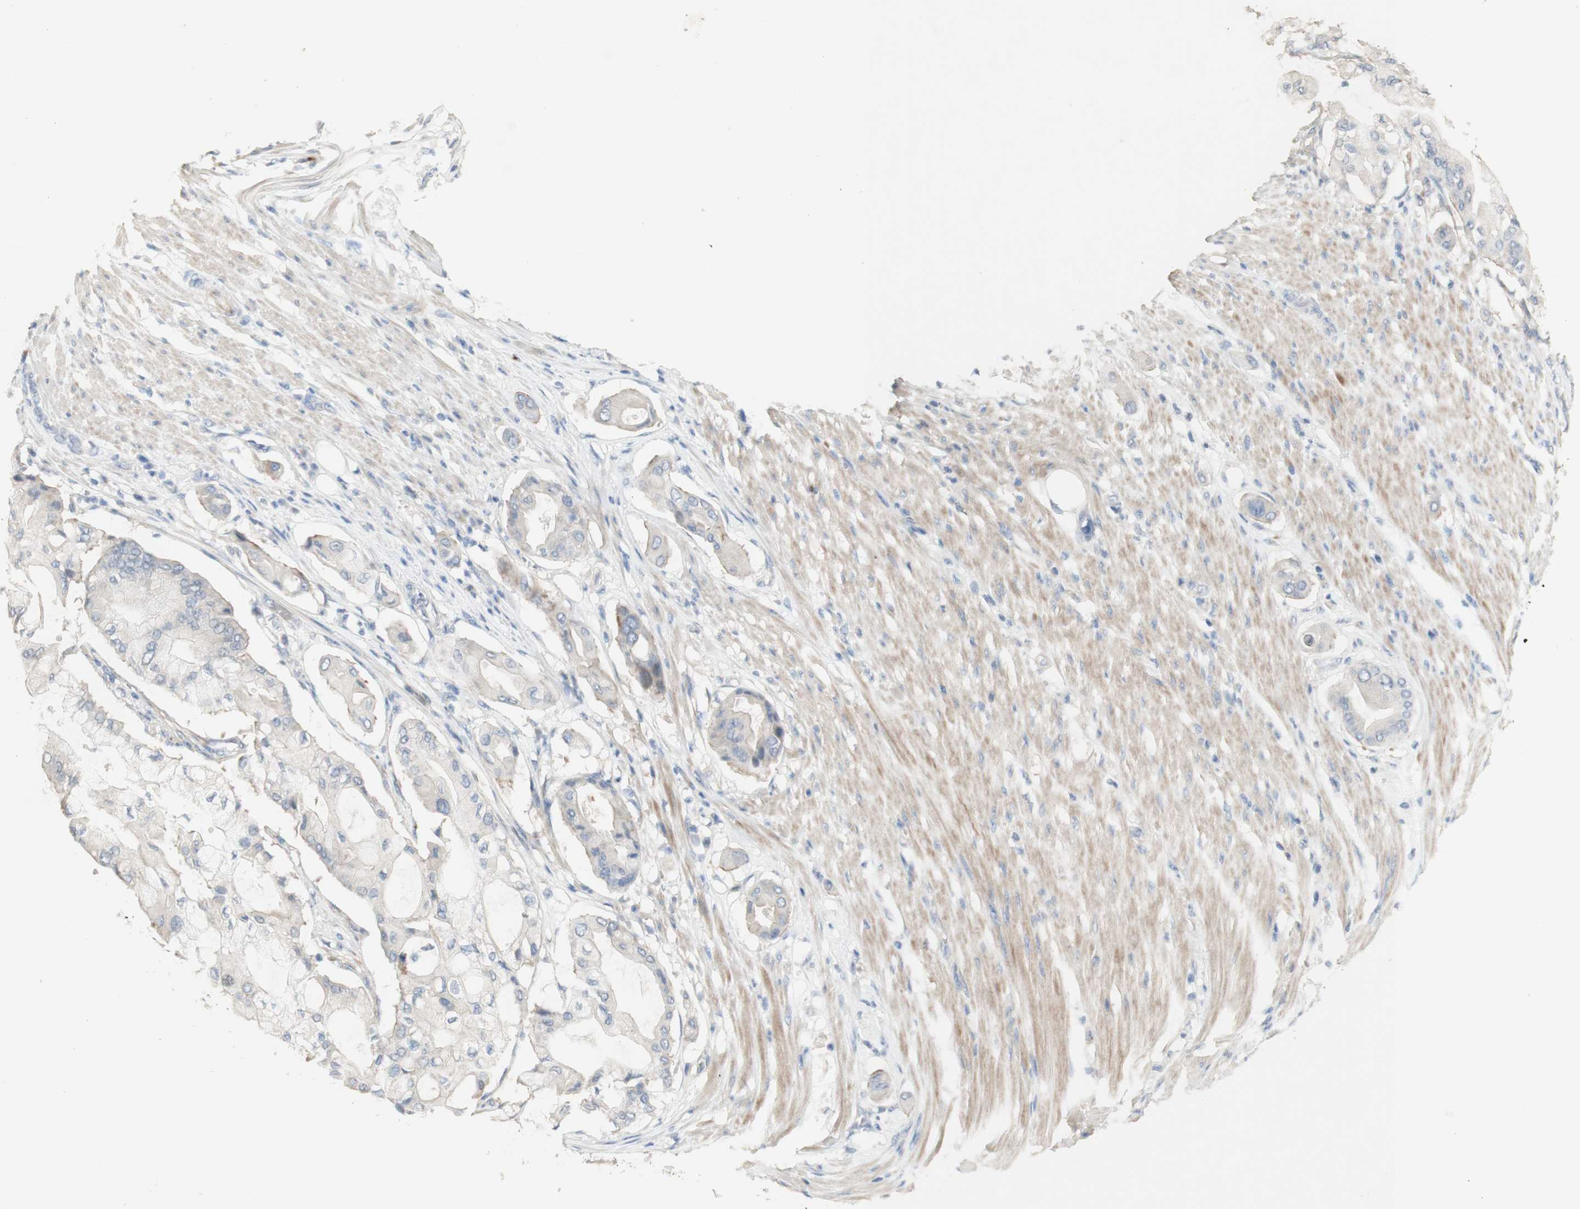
{"staining": {"intensity": "negative", "quantity": "none", "location": "none"}, "tissue": "pancreatic cancer", "cell_type": "Tumor cells", "image_type": "cancer", "snomed": [{"axis": "morphology", "description": "Adenocarcinoma, NOS"}, {"axis": "morphology", "description": "Adenocarcinoma, metastatic, NOS"}, {"axis": "topography", "description": "Lymph node"}, {"axis": "topography", "description": "Pancreas"}, {"axis": "topography", "description": "Duodenum"}], "caption": "The immunohistochemistry (IHC) micrograph has no significant expression in tumor cells of metastatic adenocarcinoma (pancreatic) tissue. (Stains: DAB (3,3'-diaminobenzidine) immunohistochemistry with hematoxylin counter stain, Microscopy: brightfield microscopy at high magnification).", "gene": "MANEA", "patient": {"sex": "female", "age": 64}}